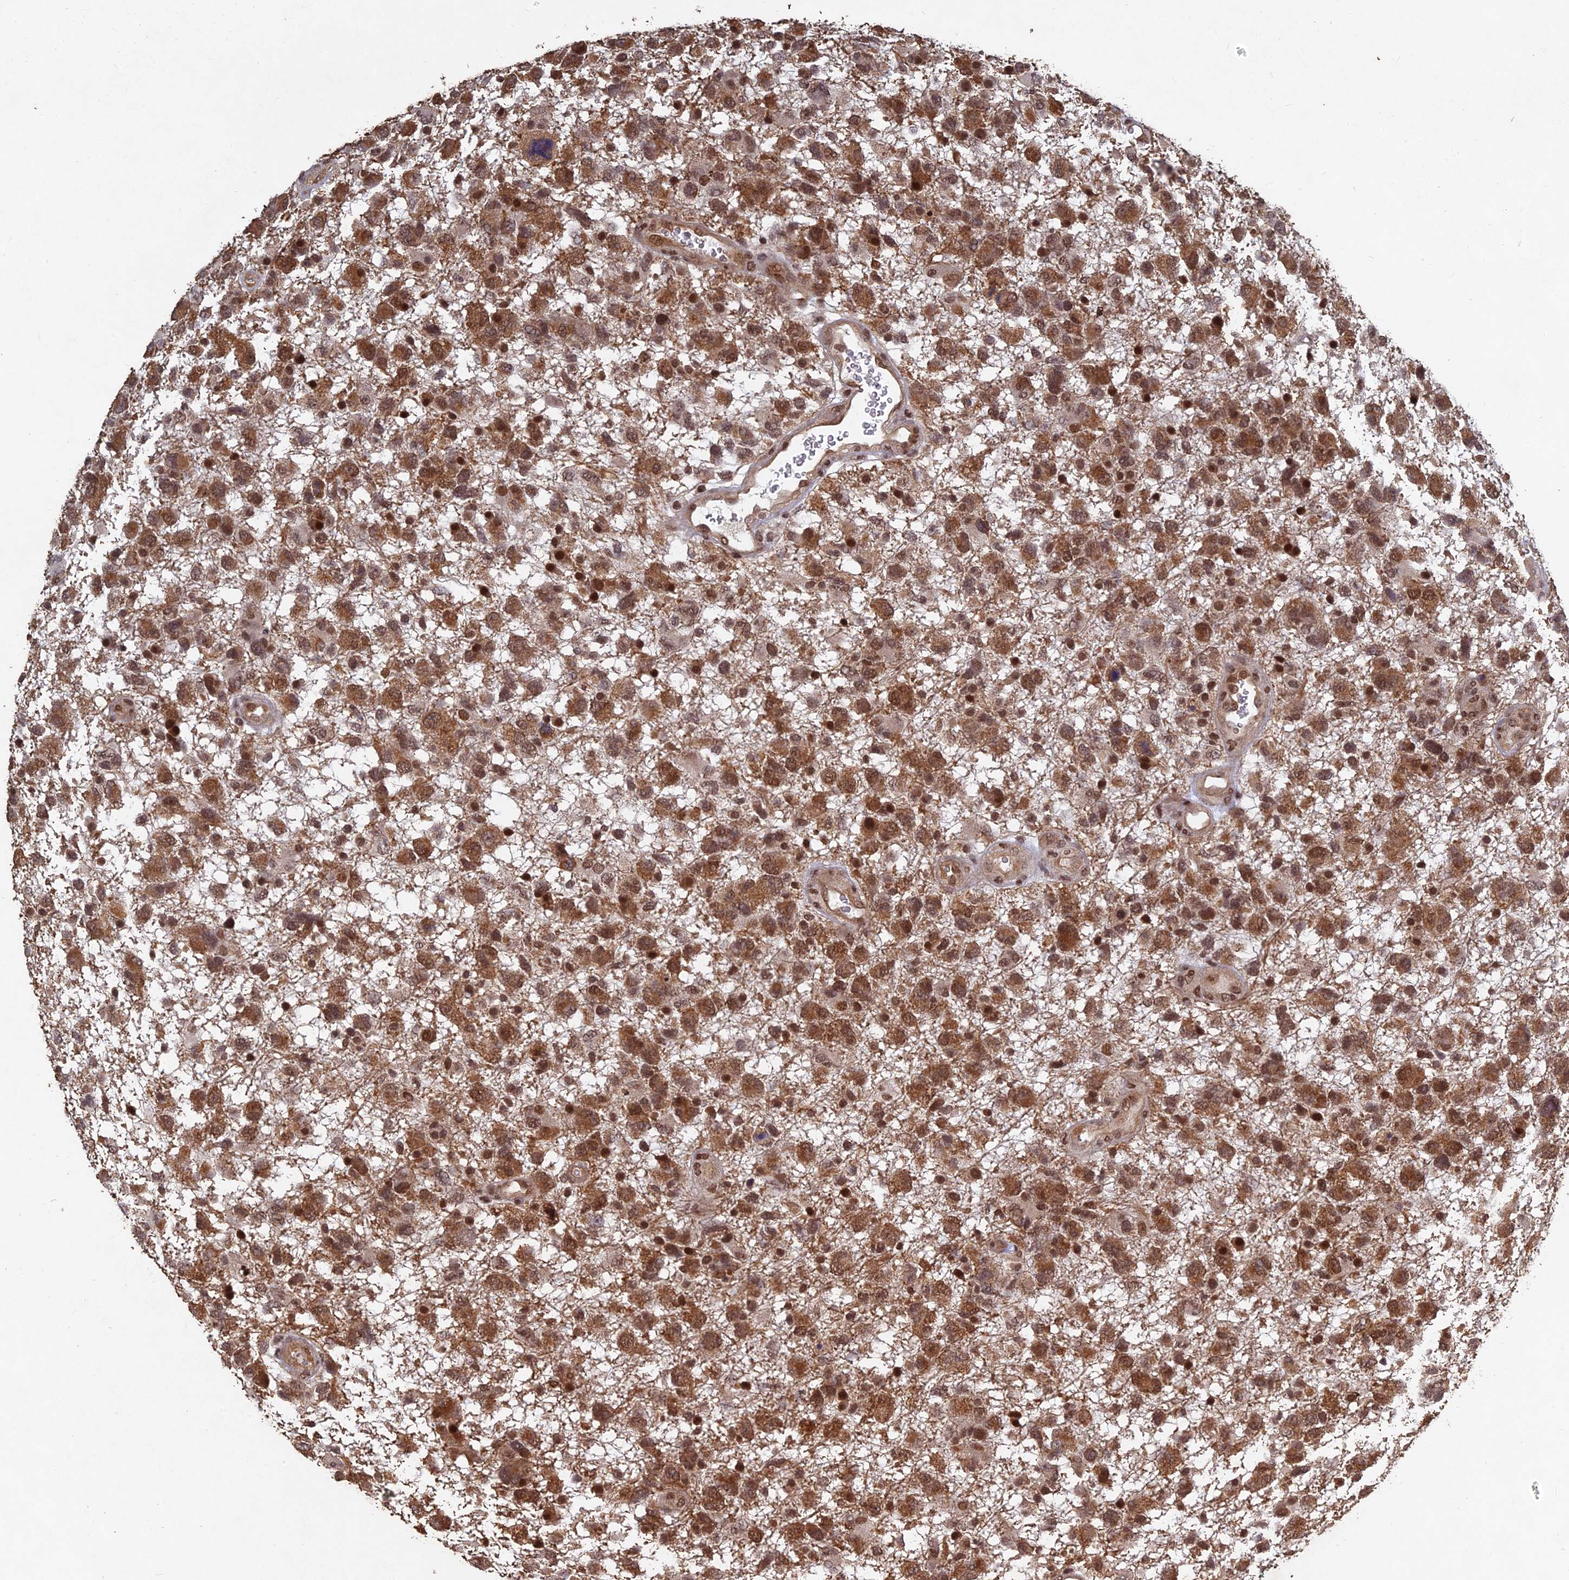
{"staining": {"intensity": "moderate", "quantity": ">75%", "location": "cytoplasmic/membranous,nuclear"}, "tissue": "glioma", "cell_type": "Tumor cells", "image_type": "cancer", "snomed": [{"axis": "morphology", "description": "Glioma, malignant, High grade"}, {"axis": "topography", "description": "Brain"}], "caption": "This image displays malignant glioma (high-grade) stained with immunohistochemistry (IHC) to label a protein in brown. The cytoplasmic/membranous and nuclear of tumor cells show moderate positivity for the protein. Nuclei are counter-stained blue.", "gene": "FAM53C", "patient": {"sex": "male", "age": 61}}